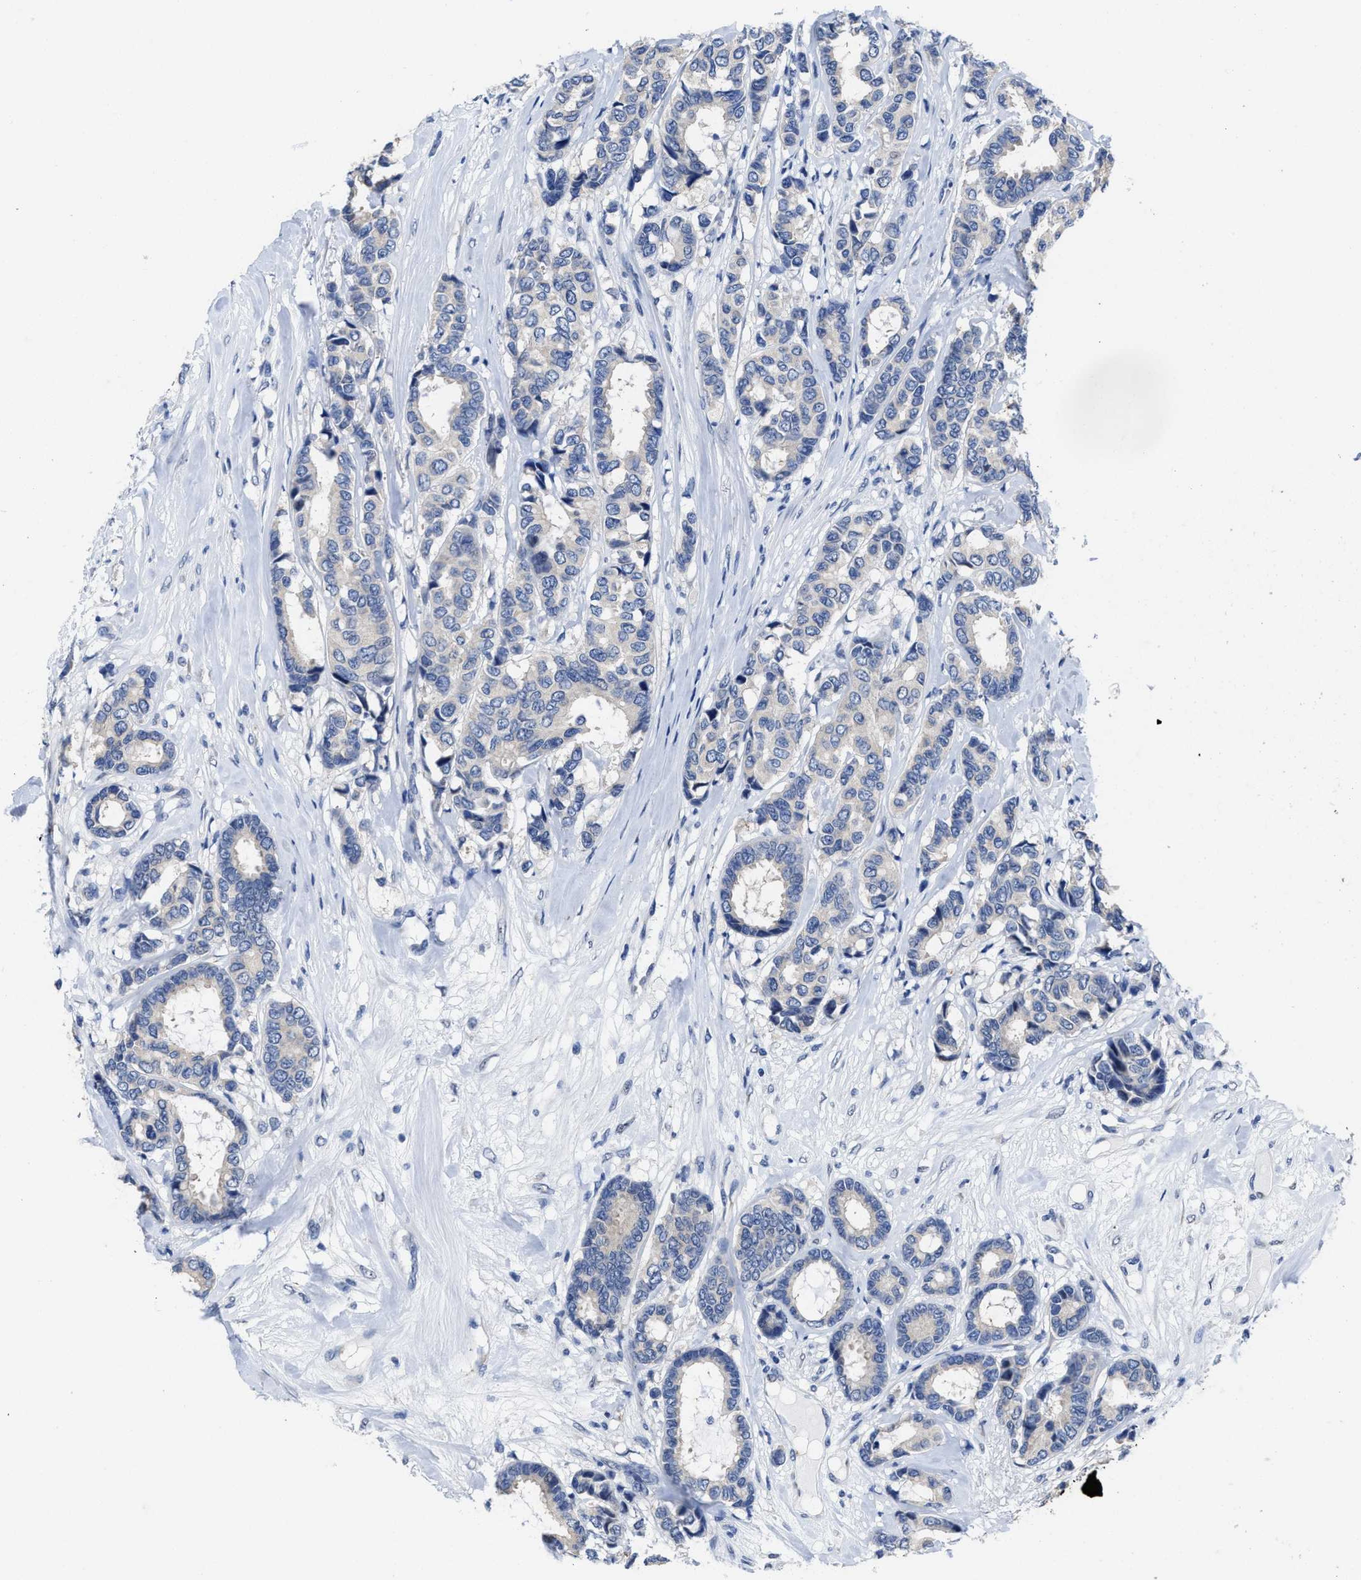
{"staining": {"intensity": "negative", "quantity": "none", "location": "none"}, "tissue": "breast cancer", "cell_type": "Tumor cells", "image_type": "cancer", "snomed": [{"axis": "morphology", "description": "Duct carcinoma"}, {"axis": "topography", "description": "Breast"}], "caption": "Breast cancer (infiltrating ductal carcinoma) was stained to show a protein in brown. There is no significant staining in tumor cells.", "gene": "HOOK1", "patient": {"sex": "female", "age": 87}}